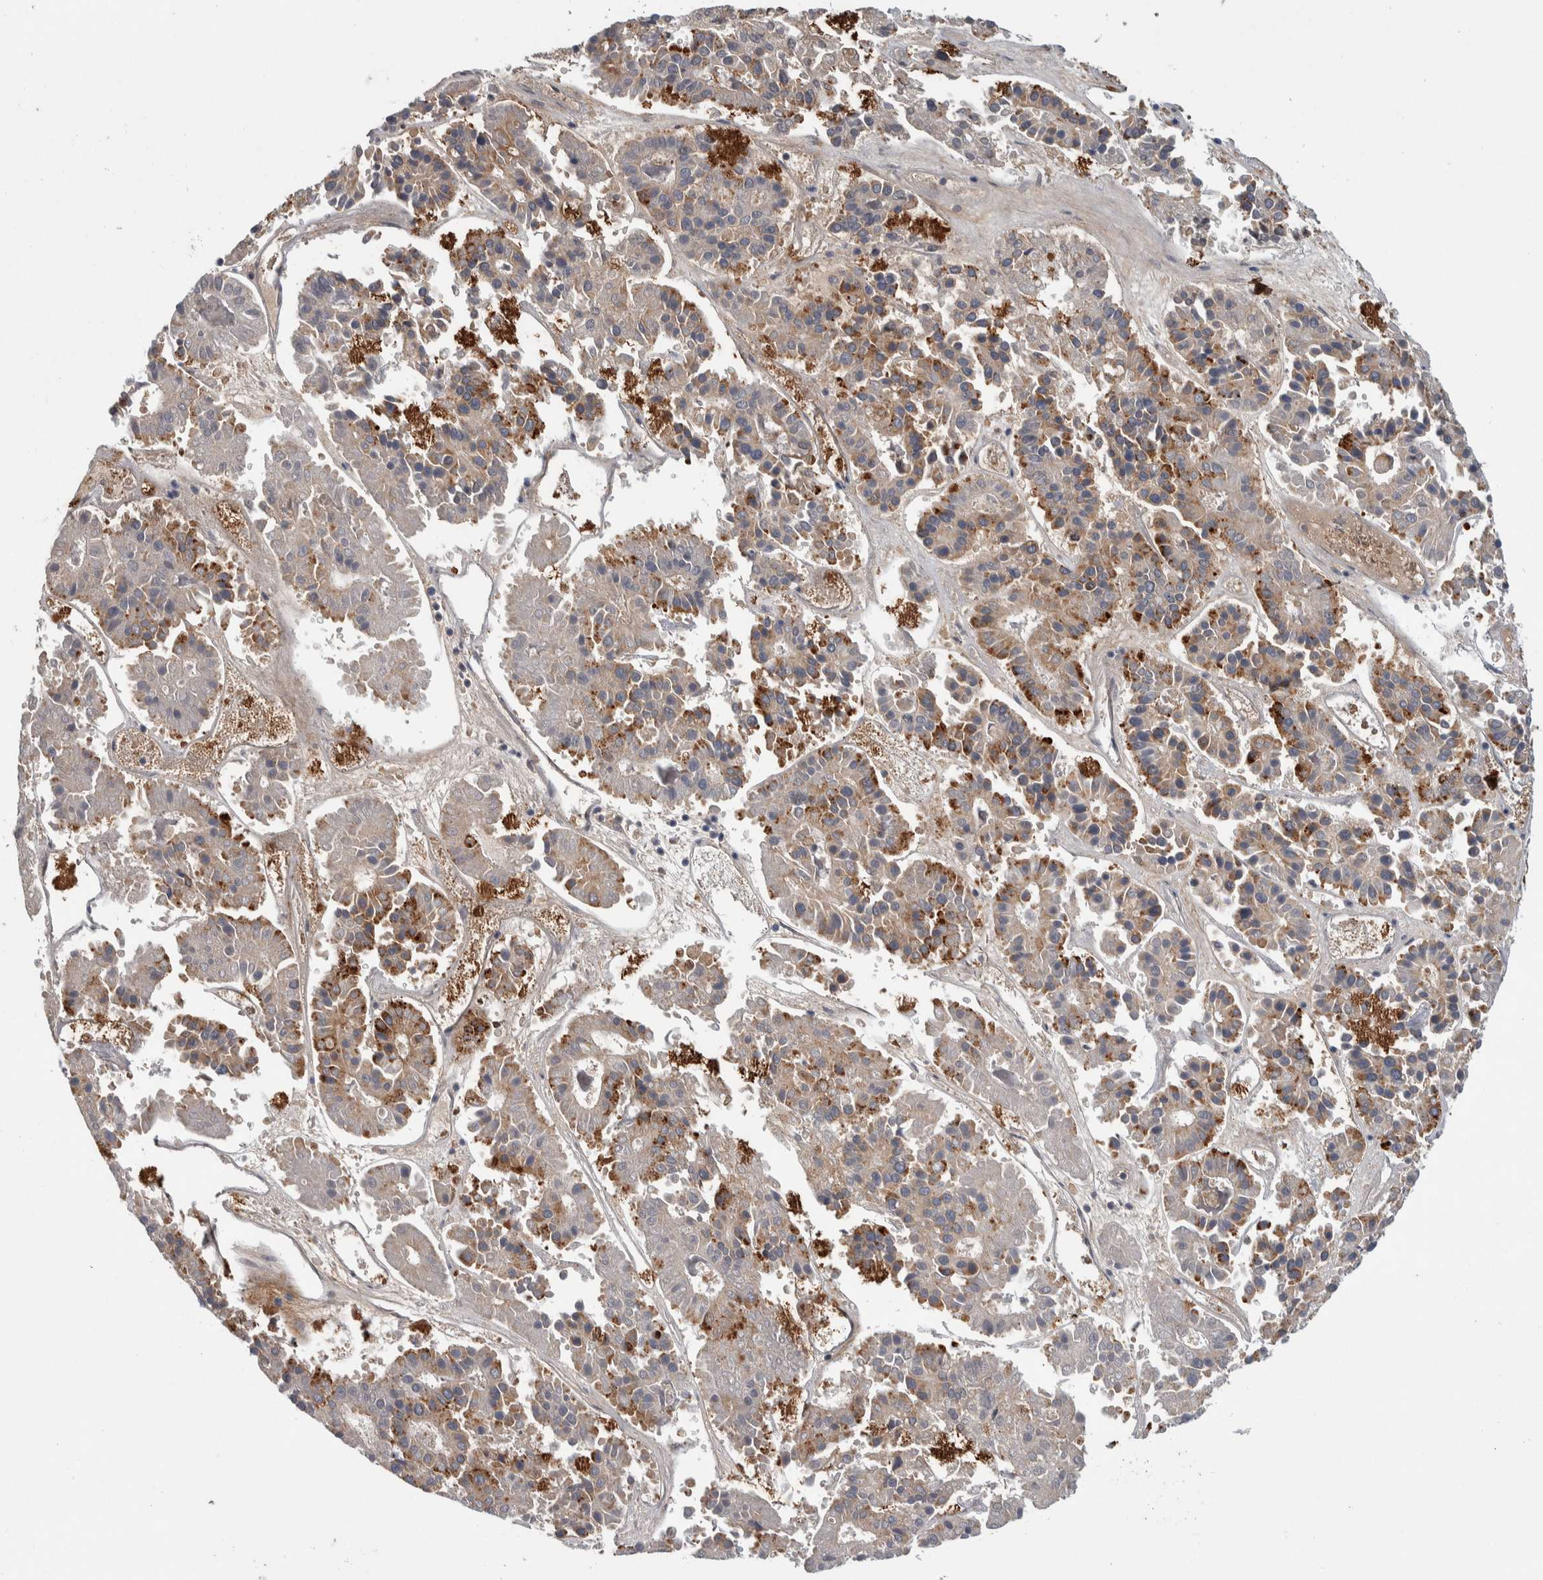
{"staining": {"intensity": "moderate", "quantity": "25%-75%", "location": "cytoplasmic/membranous"}, "tissue": "pancreatic cancer", "cell_type": "Tumor cells", "image_type": "cancer", "snomed": [{"axis": "morphology", "description": "Adenocarcinoma, NOS"}, {"axis": "topography", "description": "Pancreas"}], "caption": "DAB (3,3'-diaminobenzidine) immunohistochemical staining of pancreatic cancer (adenocarcinoma) demonstrates moderate cytoplasmic/membranous protein expression in approximately 25%-75% of tumor cells.", "gene": "ASPN", "patient": {"sex": "male", "age": 50}}